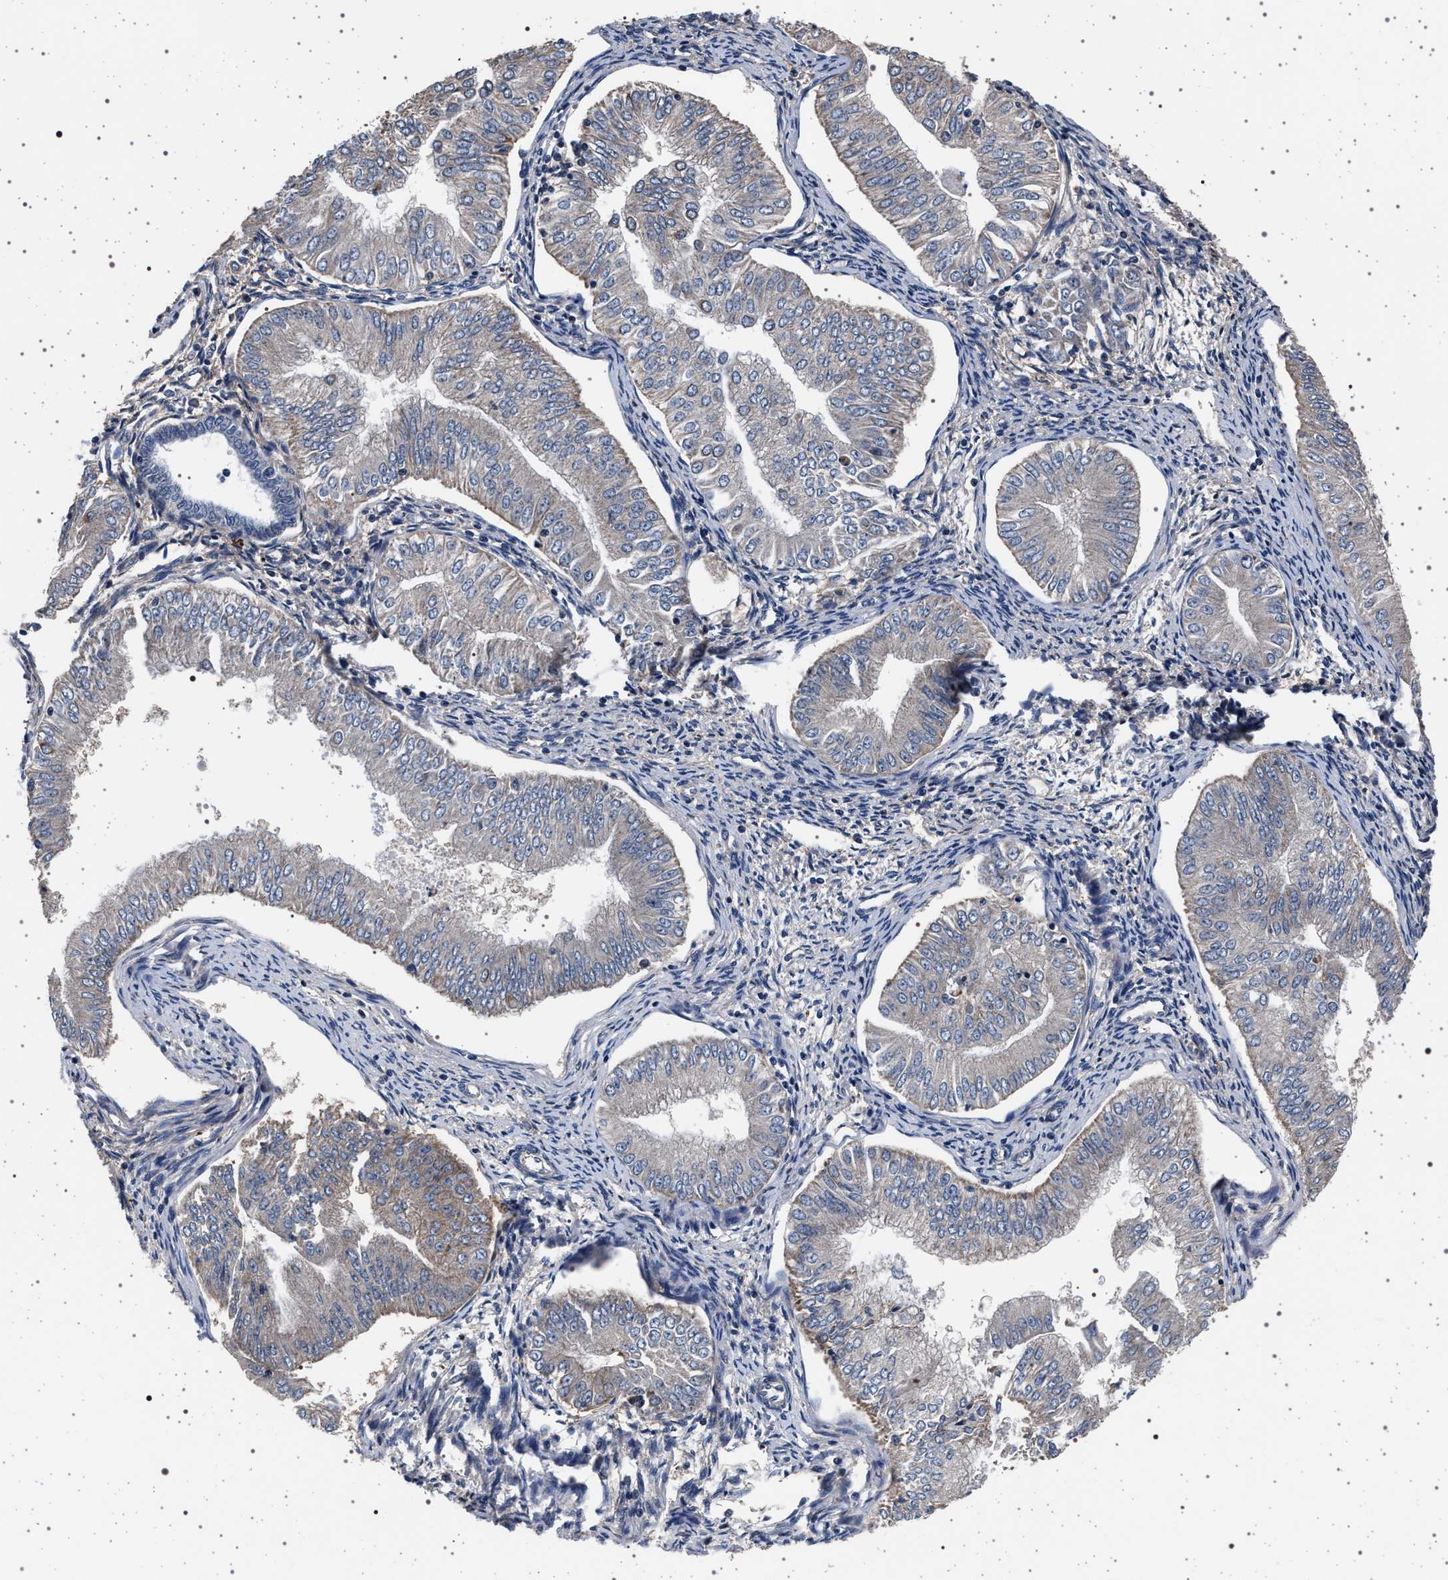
{"staining": {"intensity": "weak", "quantity": "<25%", "location": "cytoplasmic/membranous"}, "tissue": "endometrial cancer", "cell_type": "Tumor cells", "image_type": "cancer", "snomed": [{"axis": "morphology", "description": "Normal tissue, NOS"}, {"axis": "morphology", "description": "Adenocarcinoma, NOS"}, {"axis": "topography", "description": "Endometrium"}], "caption": "An immunohistochemistry (IHC) image of endometrial cancer (adenocarcinoma) is shown. There is no staining in tumor cells of endometrial cancer (adenocarcinoma).", "gene": "MAP3K2", "patient": {"sex": "female", "age": 53}}